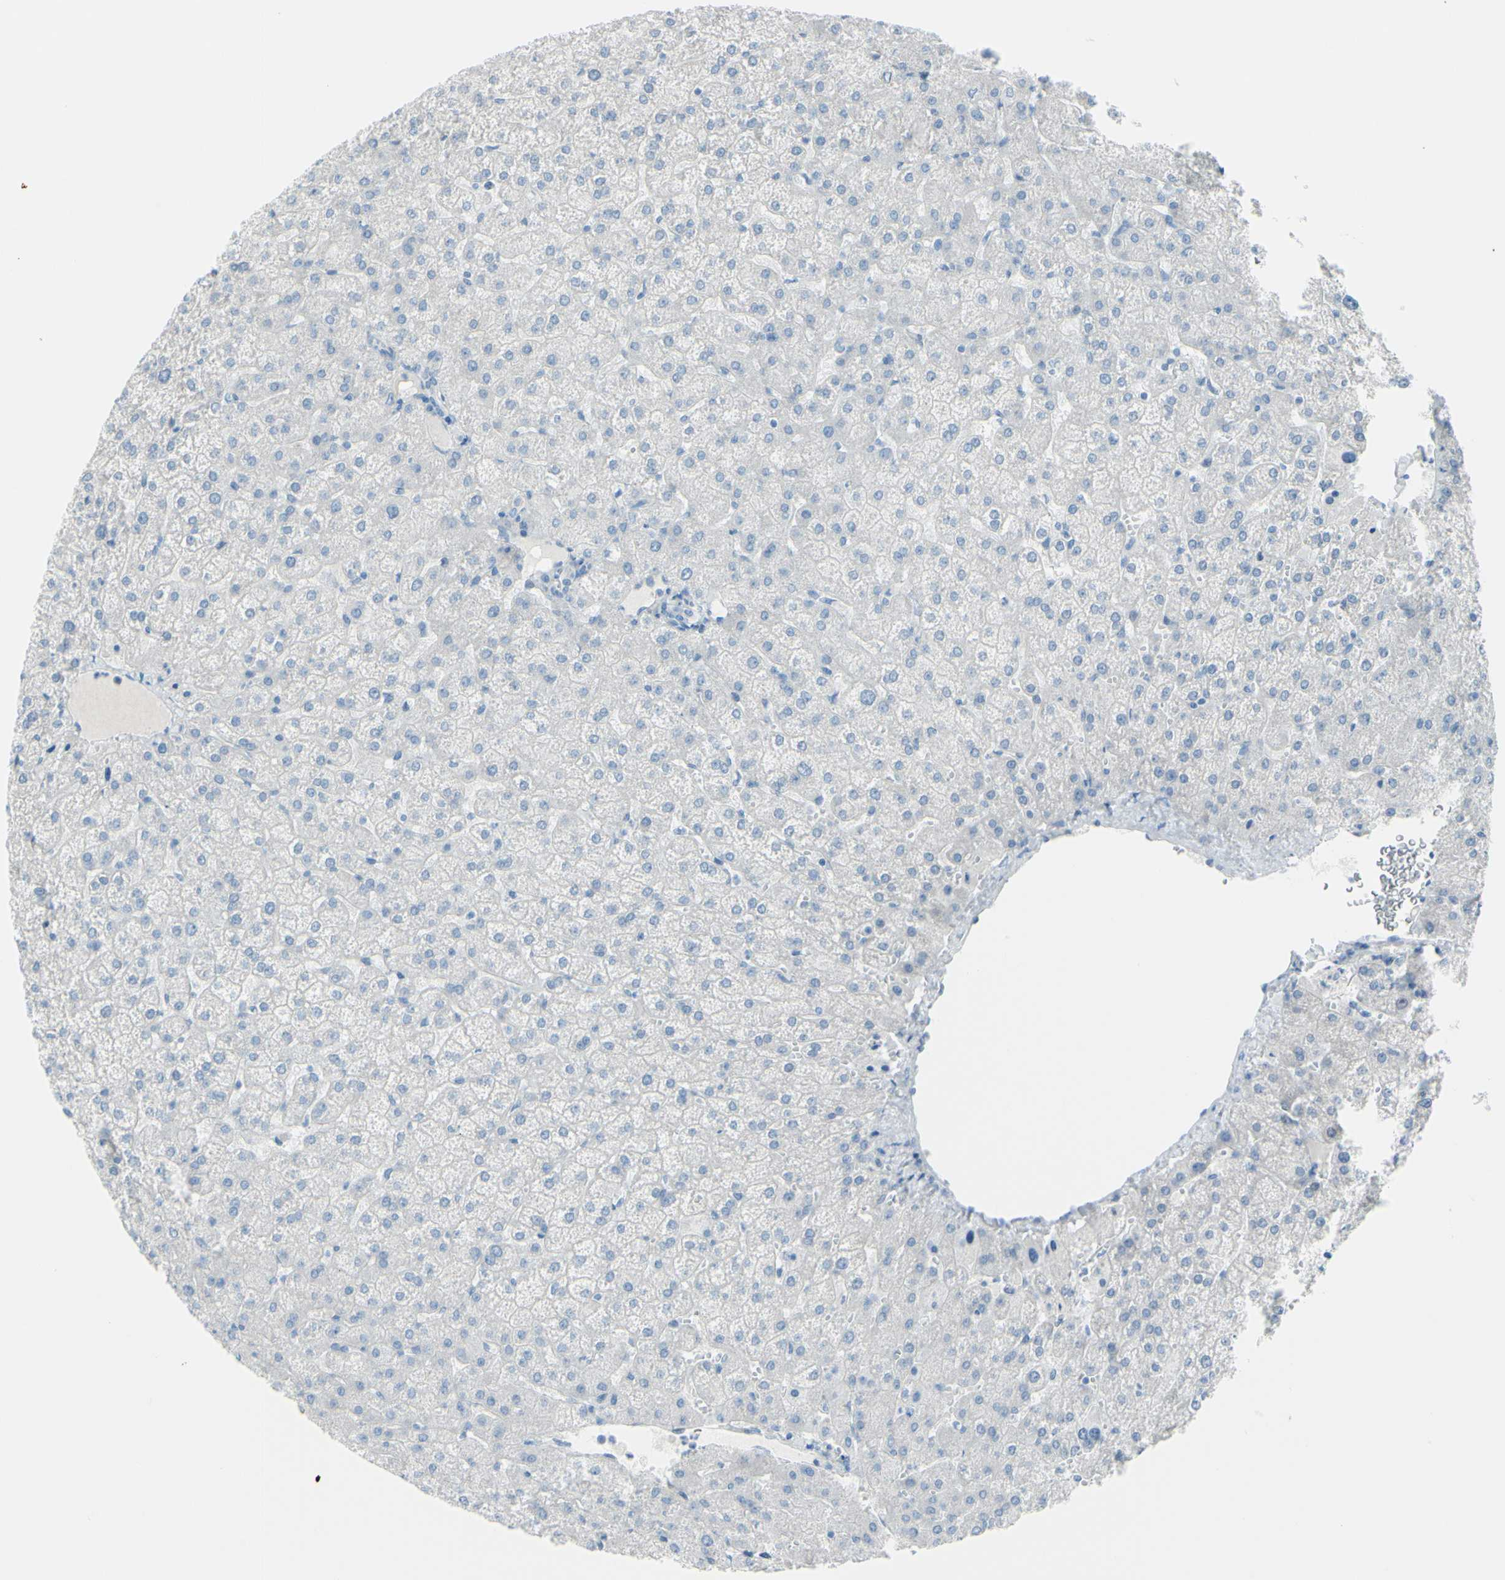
{"staining": {"intensity": "negative", "quantity": "none", "location": "none"}, "tissue": "liver", "cell_type": "Cholangiocytes", "image_type": "normal", "snomed": [{"axis": "morphology", "description": "Normal tissue, NOS"}, {"axis": "topography", "description": "Liver"}], "caption": "The image exhibits no significant expression in cholangiocytes of liver. The staining was performed using DAB (3,3'-diaminobenzidine) to visualize the protein expression in brown, while the nuclei were stained in blue with hematoxylin (Magnification: 20x).", "gene": "TFPI2", "patient": {"sex": "female", "age": 32}}